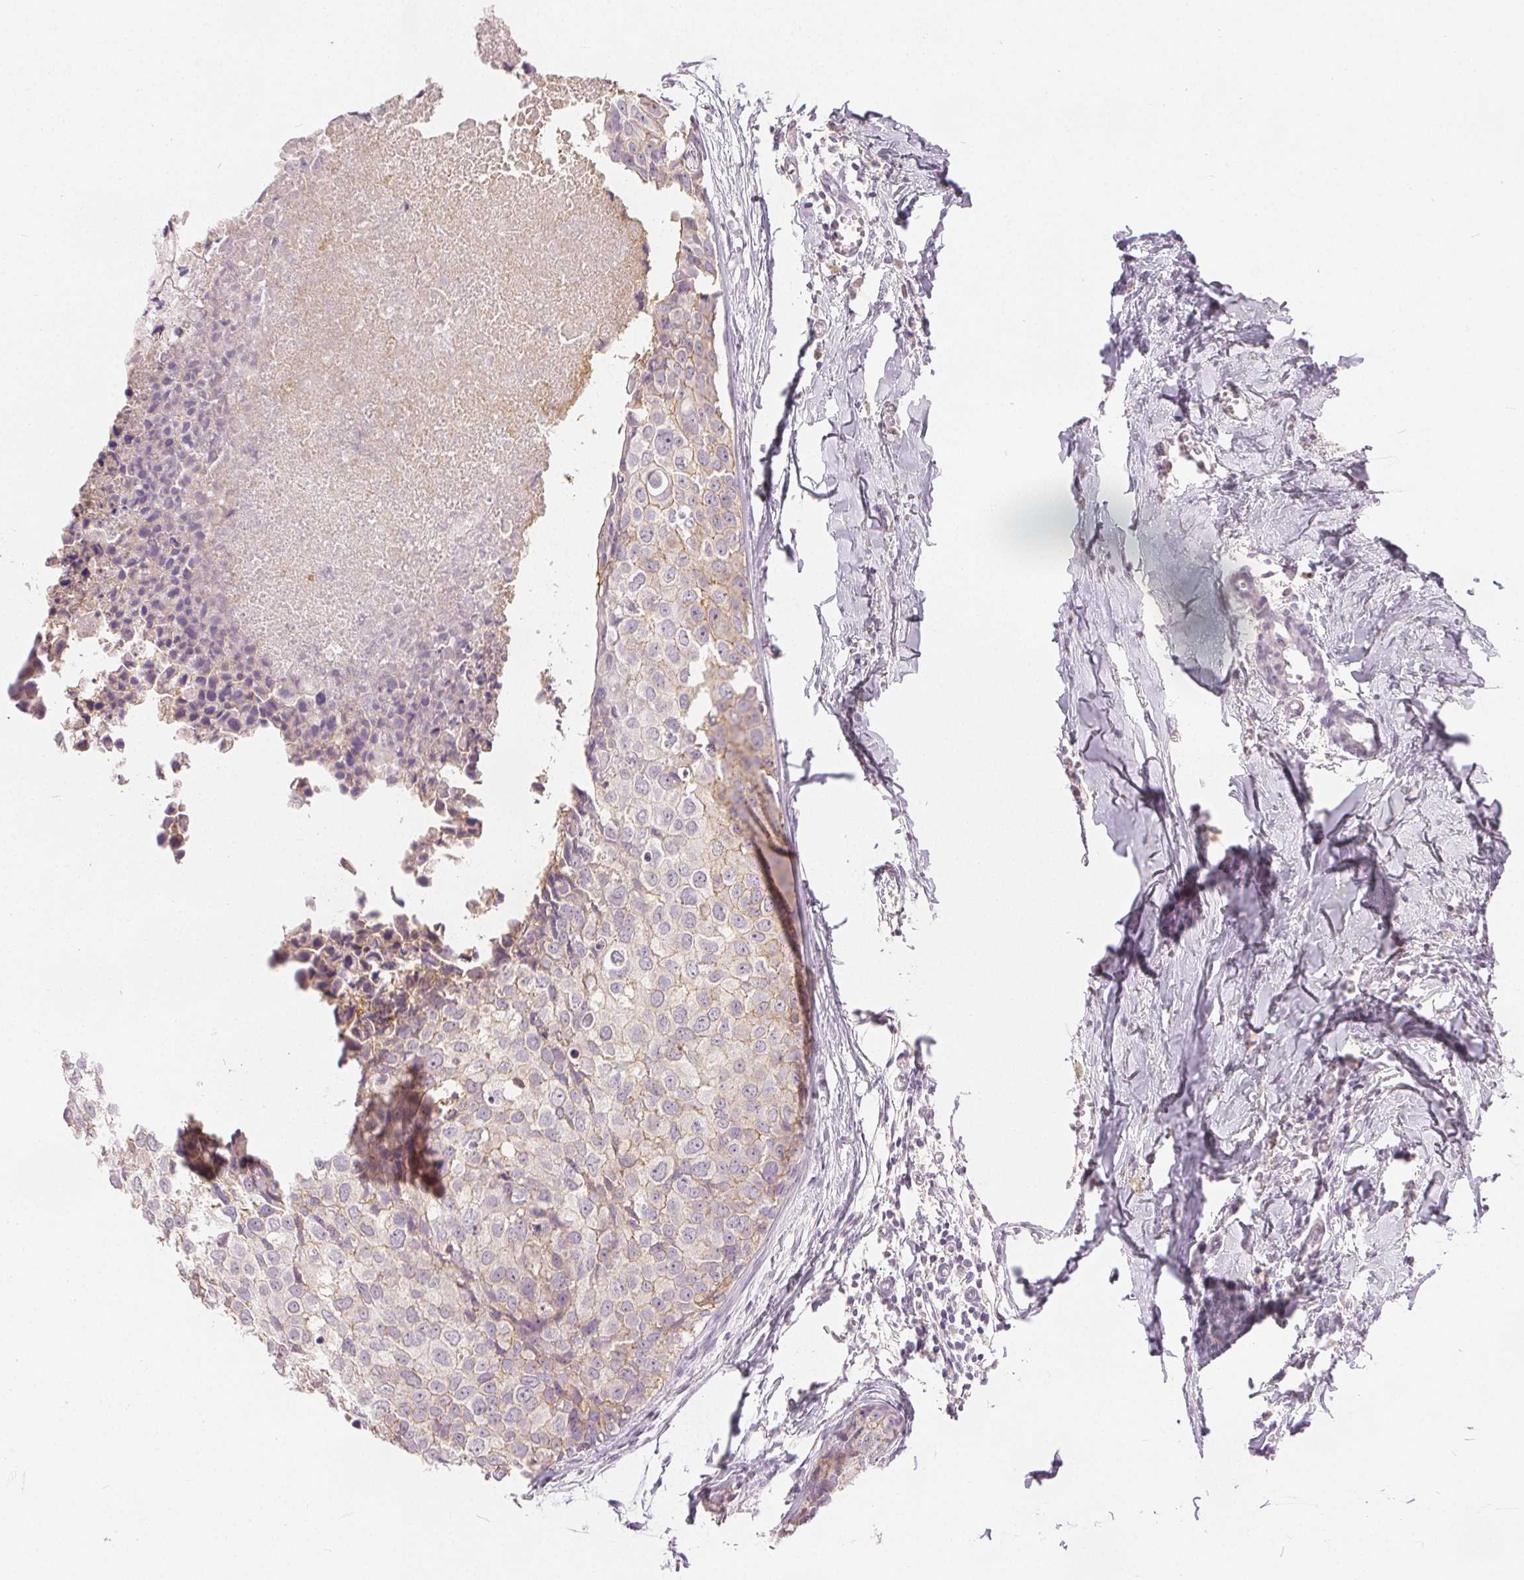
{"staining": {"intensity": "negative", "quantity": "none", "location": "none"}, "tissue": "breast cancer", "cell_type": "Tumor cells", "image_type": "cancer", "snomed": [{"axis": "morphology", "description": "Duct carcinoma"}, {"axis": "topography", "description": "Breast"}], "caption": "IHC of human invasive ductal carcinoma (breast) displays no expression in tumor cells.", "gene": "CA12", "patient": {"sex": "female", "age": 38}}